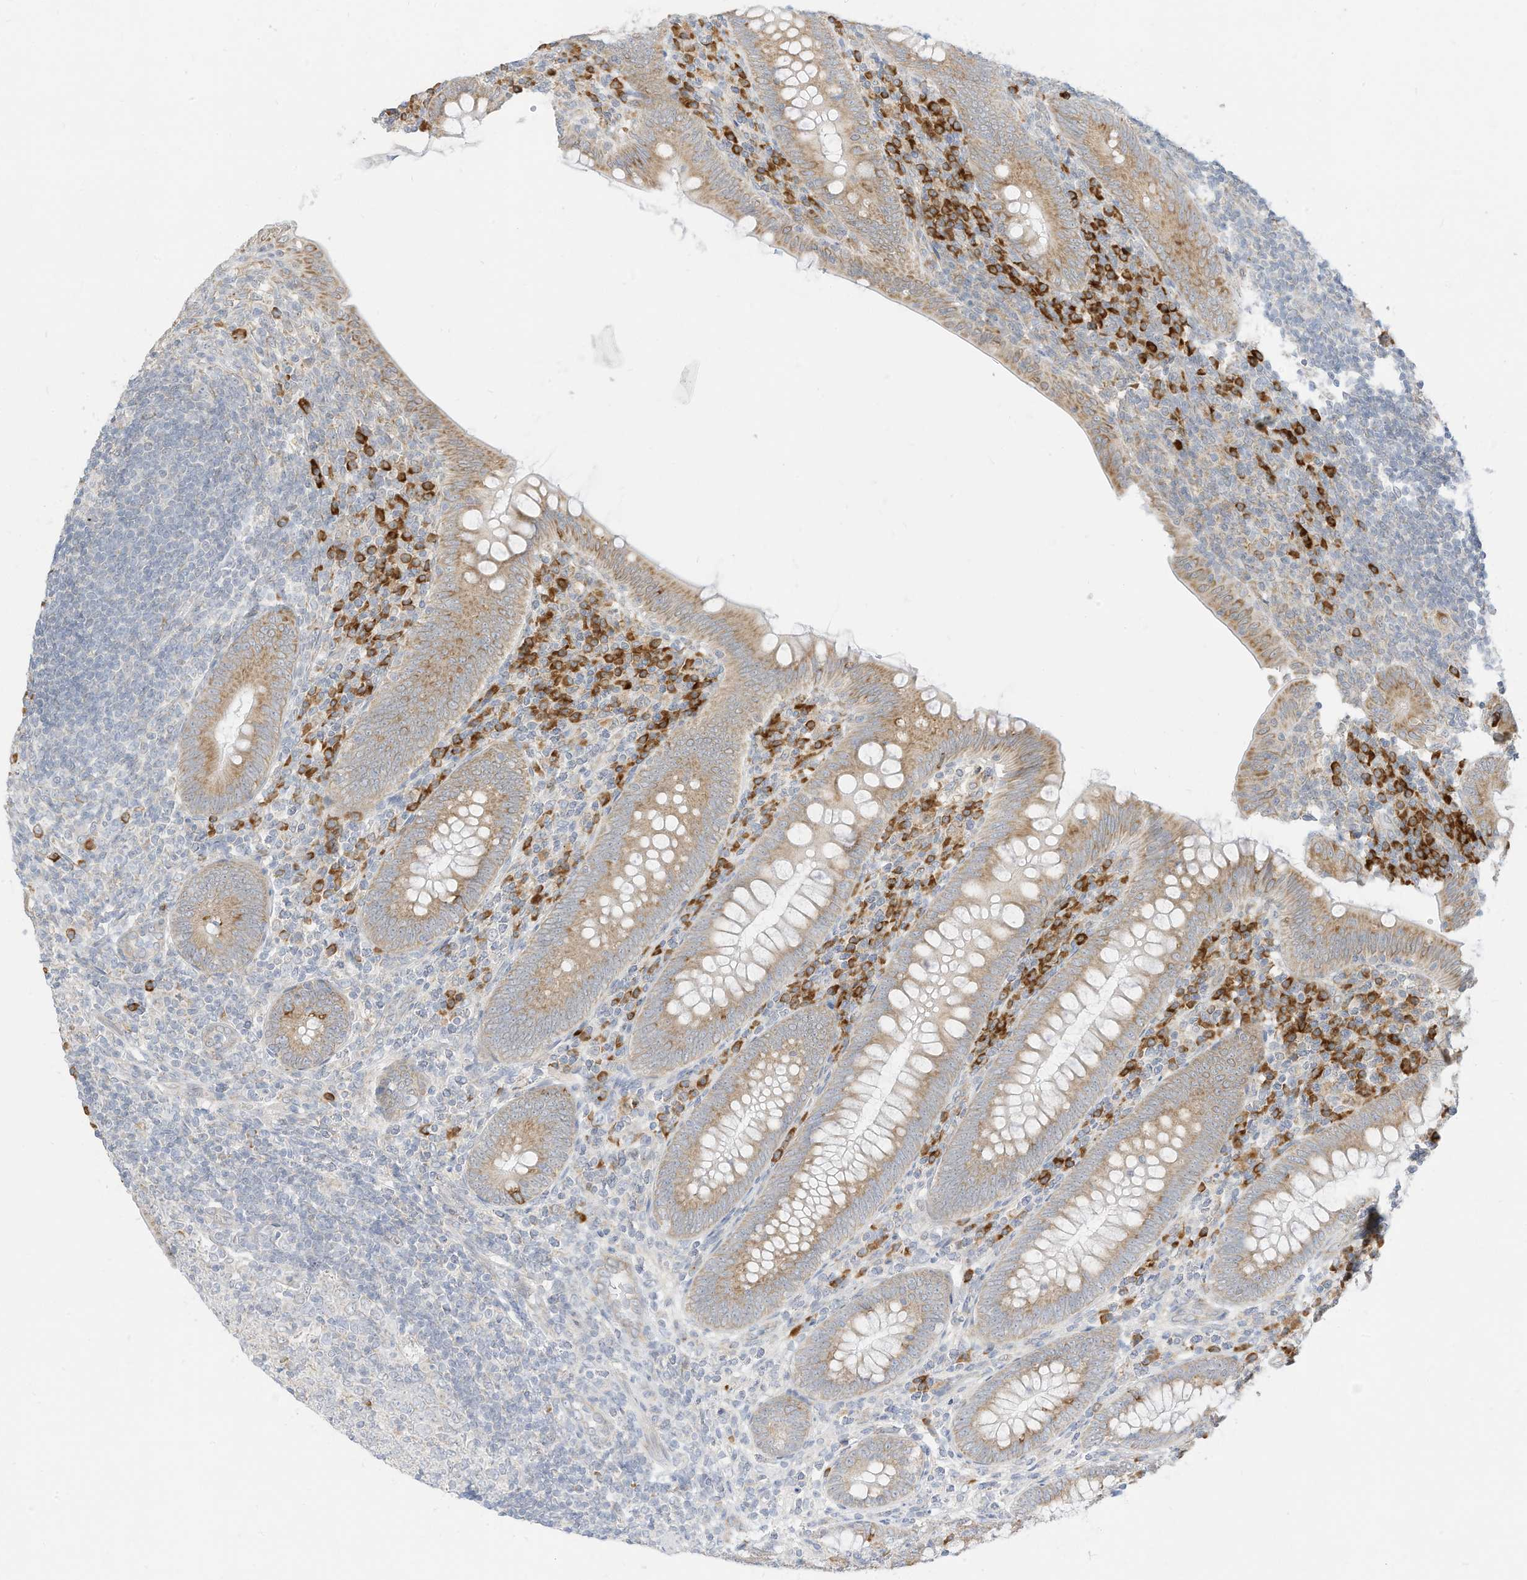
{"staining": {"intensity": "weak", "quantity": ">75%", "location": "cytoplasmic/membranous"}, "tissue": "appendix", "cell_type": "Glandular cells", "image_type": "normal", "snomed": [{"axis": "morphology", "description": "Normal tissue, NOS"}, {"axis": "topography", "description": "Appendix"}], "caption": "An IHC photomicrograph of benign tissue is shown. Protein staining in brown highlights weak cytoplasmic/membranous positivity in appendix within glandular cells.", "gene": "STT3A", "patient": {"sex": "male", "age": 14}}